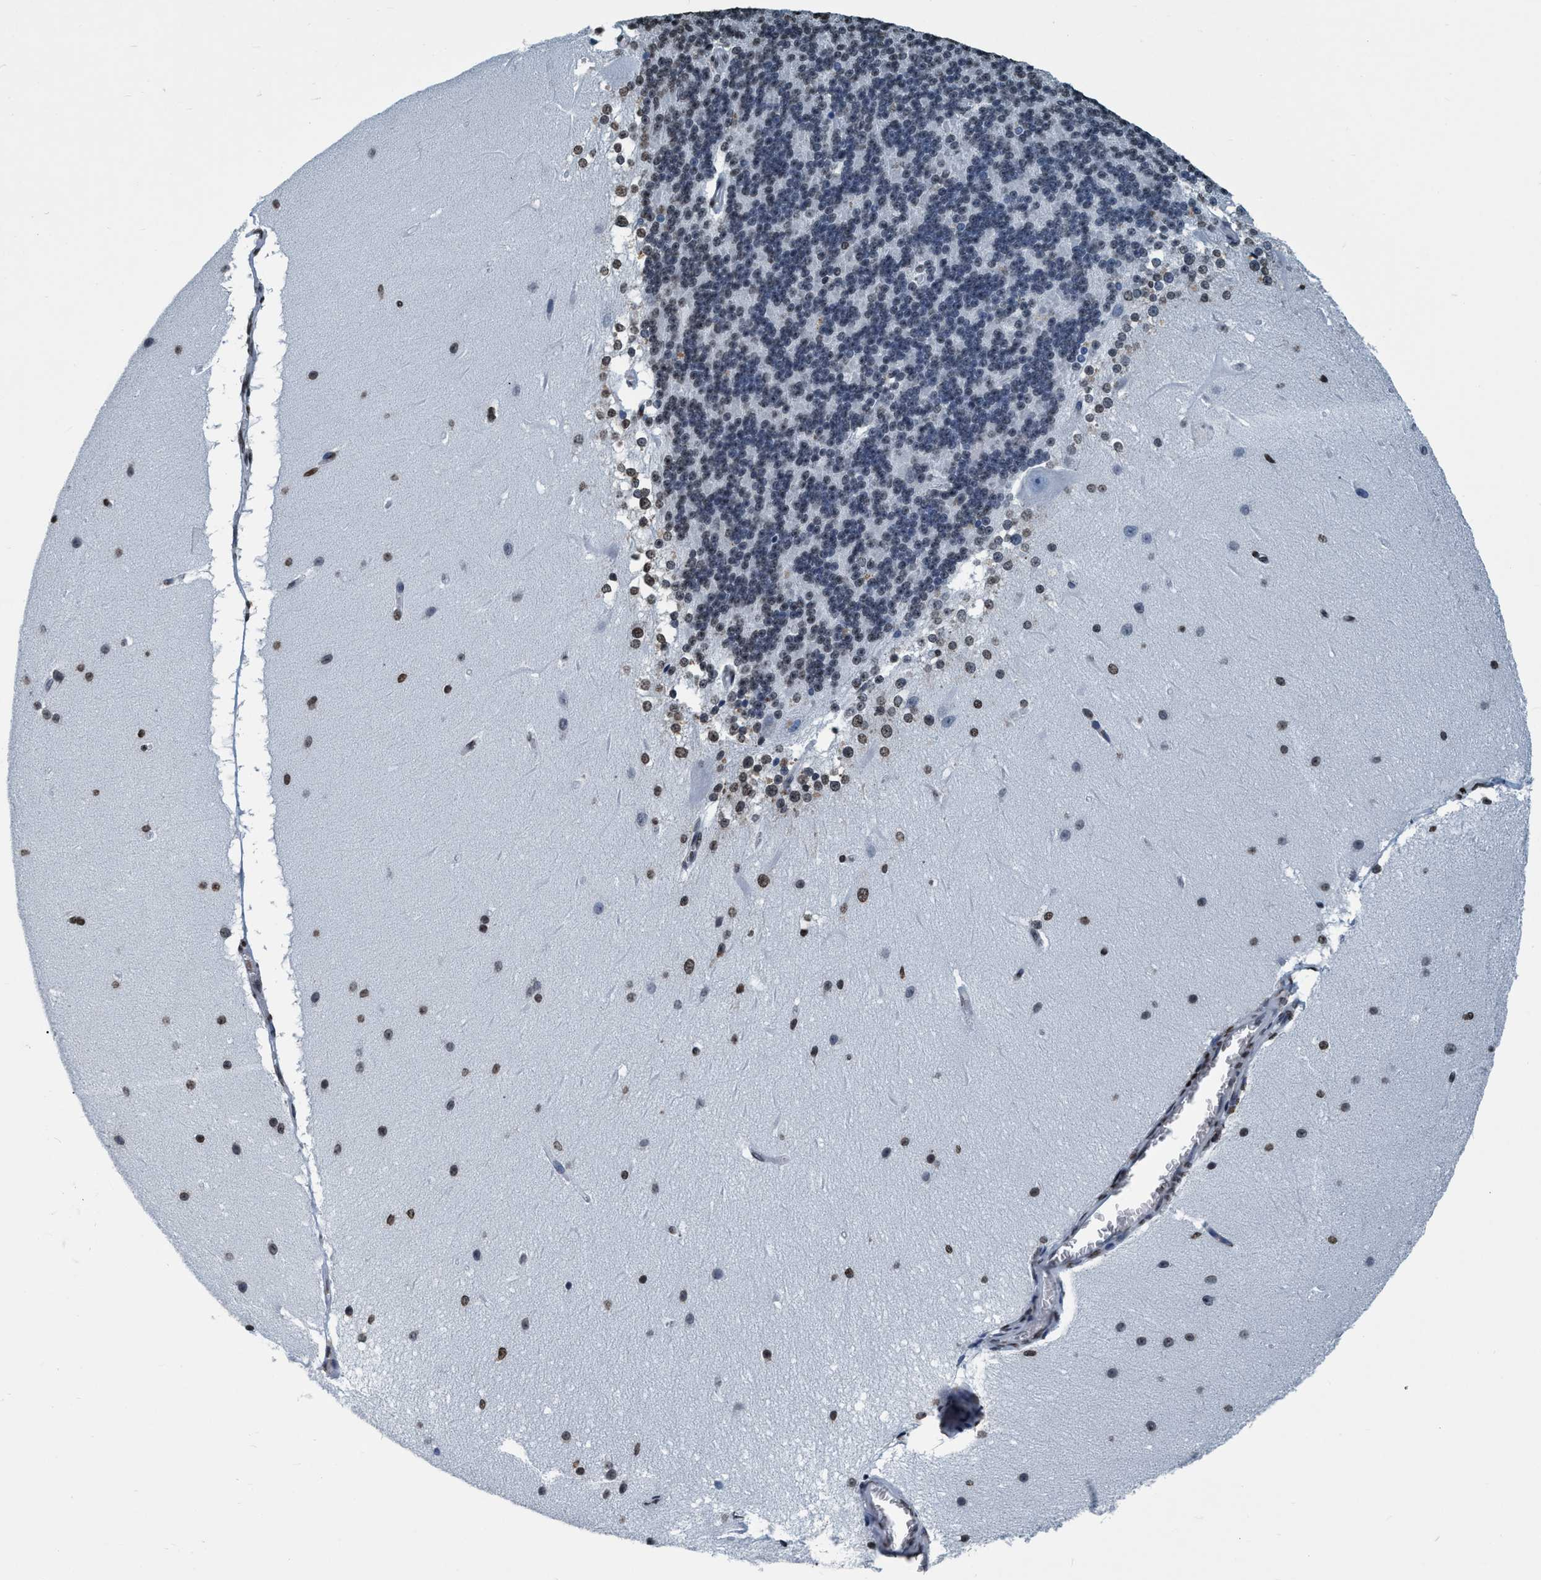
{"staining": {"intensity": "weak", "quantity": "25%-75%", "location": "nuclear"}, "tissue": "cerebellum", "cell_type": "Cells in granular layer", "image_type": "normal", "snomed": [{"axis": "morphology", "description": "Normal tissue, NOS"}, {"axis": "topography", "description": "Cerebellum"}], "caption": "IHC image of benign cerebellum: human cerebellum stained using immunohistochemistry (IHC) shows low levels of weak protein expression localized specifically in the nuclear of cells in granular layer, appearing as a nuclear brown color.", "gene": "CCNE2", "patient": {"sex": "female", "age": 19}}